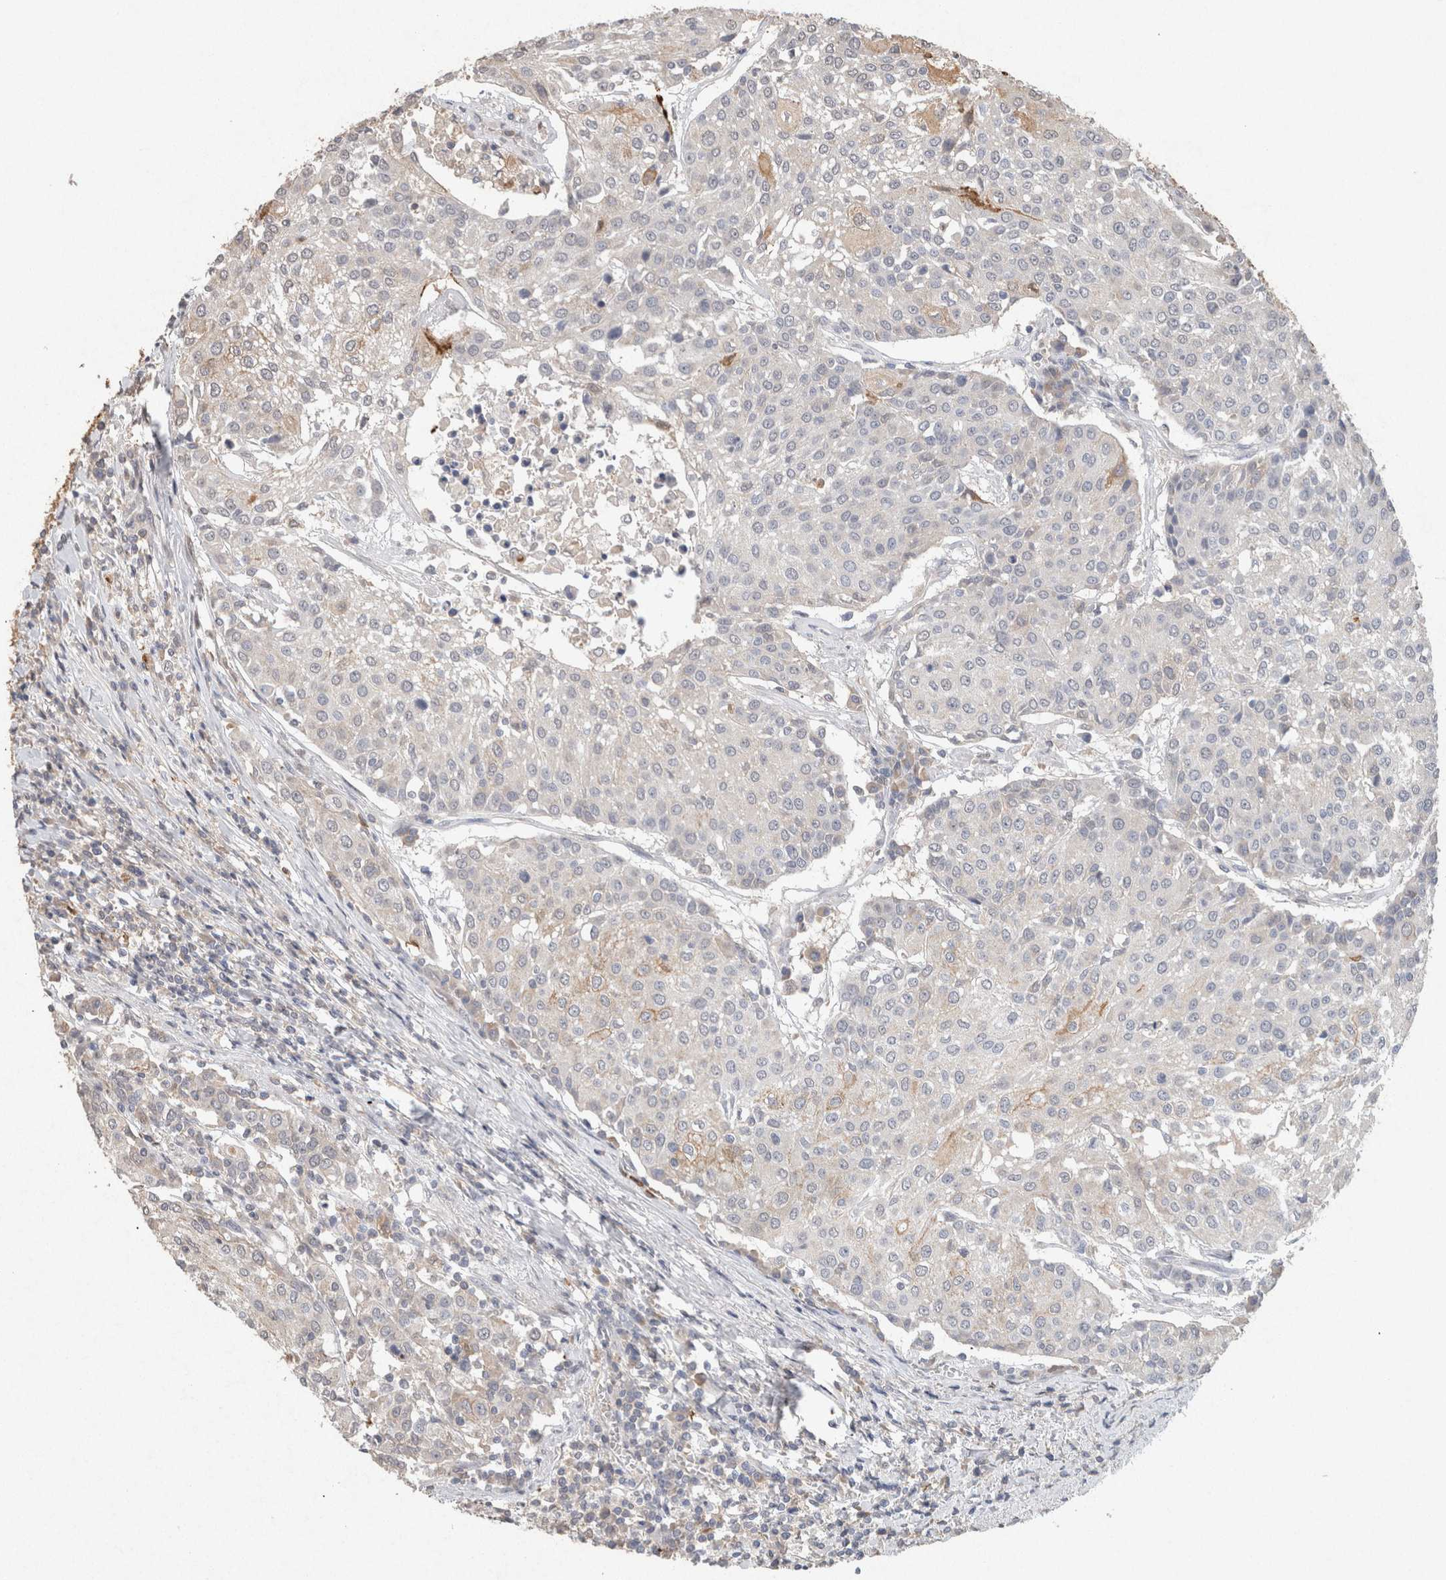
{"staining": {"intensity": "negative", "quantity": "none", "location": "none"}, "tissue": "urothelial cancer", "cell_type": "Tumor cells", "image_type": "cancer", "snomed": [{"axis": "morphology", "description": "Urothelial carcinoma, High grade"}, {"axis": "topography", "description": "Urinary bladder"}], "caption": "Immunohistochemical staining of human urothelial cancer reveals no significant staining in tumor cells.", "gene": "FABP7", "patient": {"sex": "female", "age": 85}}